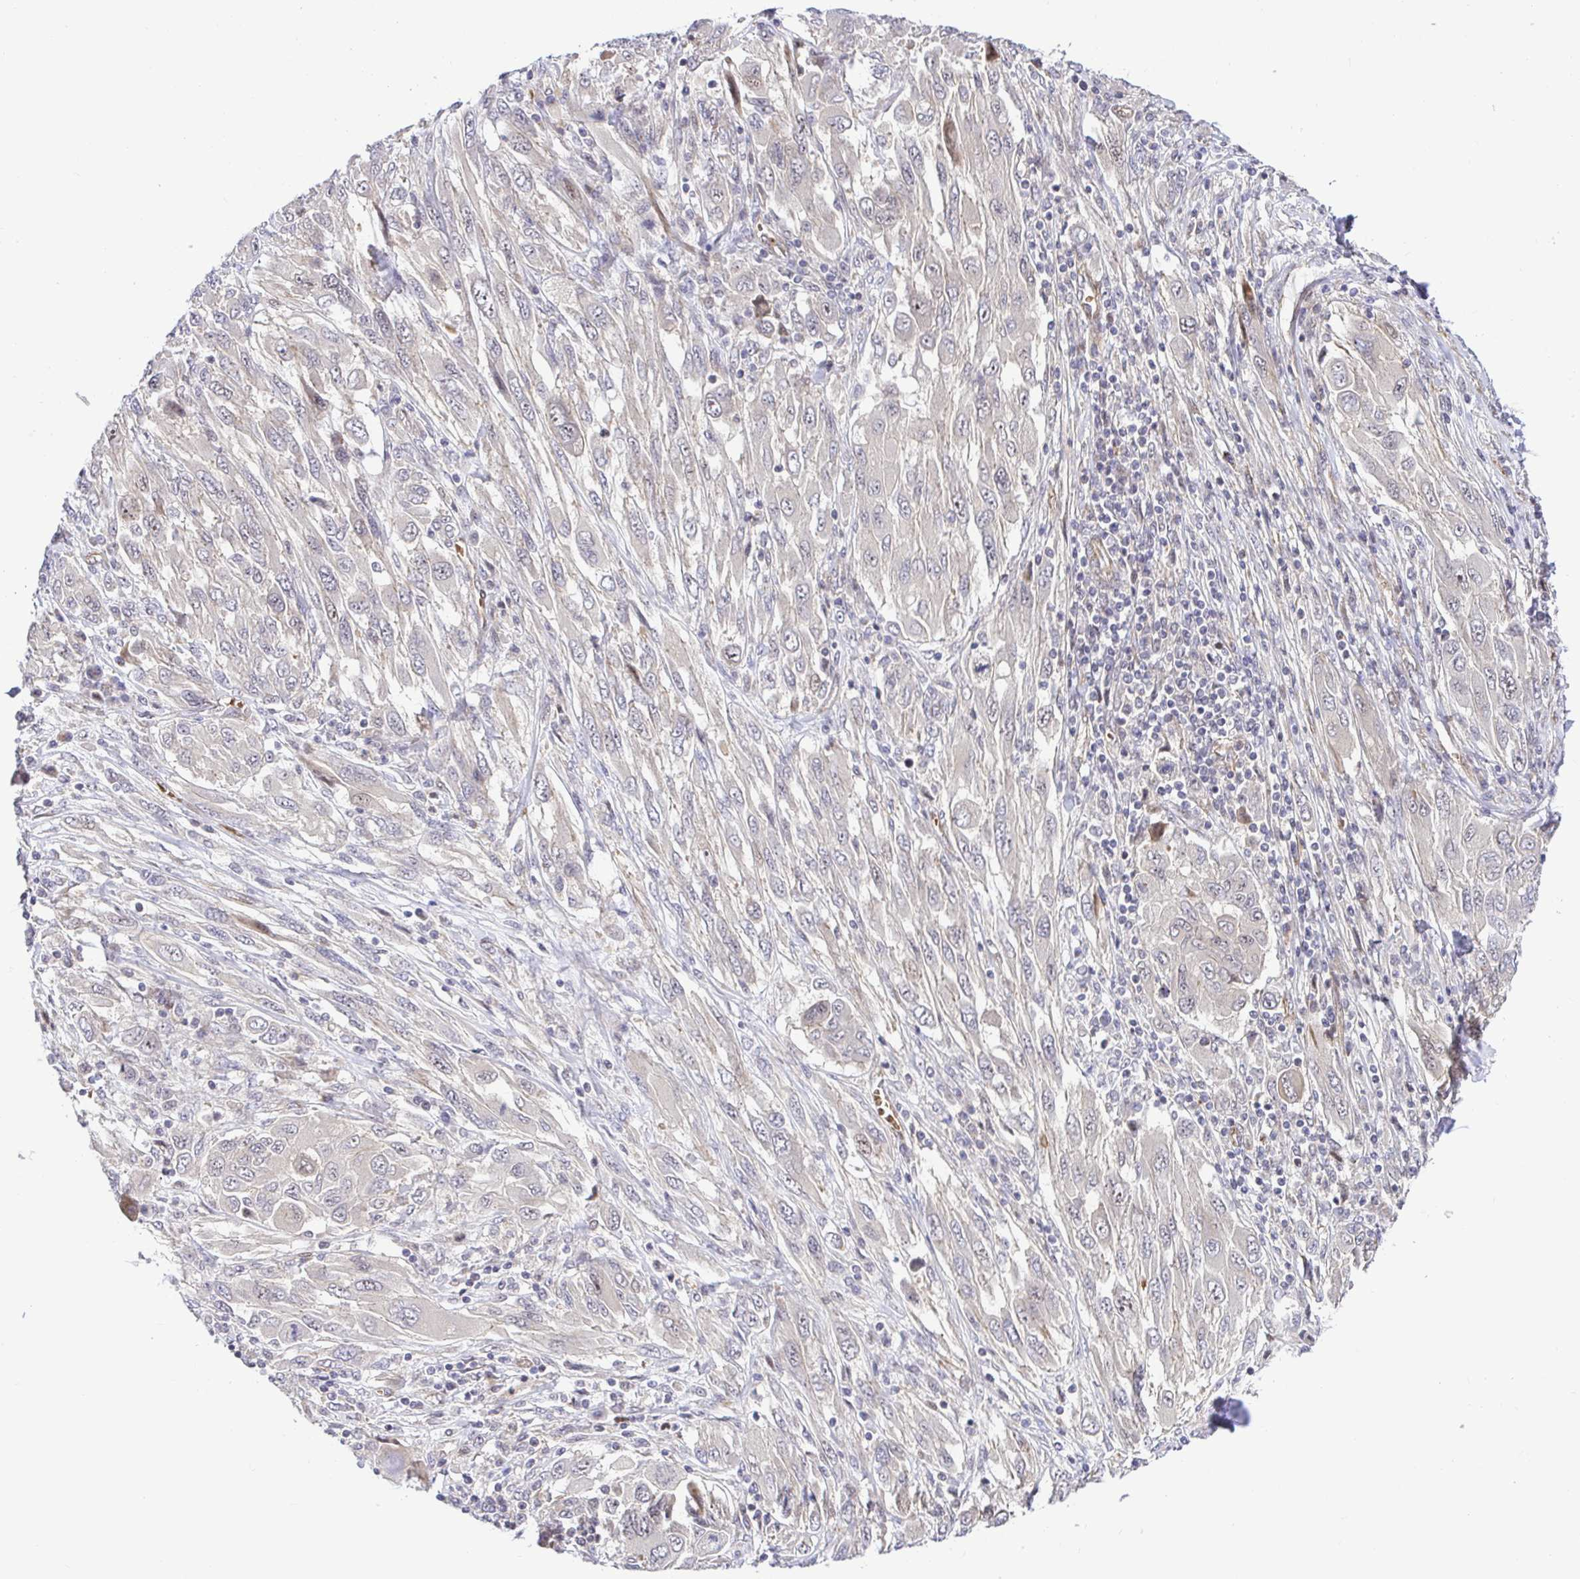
{"staining": {"intensity": "negative", "quantity": "none", "location": "none"}, "tissue": "melanoma", "cell_type": "Tumor cells", "image_type": "cancer", "snomed": [{"axis": "morphology", "description": "Malignant melanoma, NOS"}, {"axis": "topography", "description": "Skin"}], "caption": "Histopathology image shows no significant protein positivity in tumor cells of melanoma.", "gene": "TRIM55", "patient": {"sex": "female", "age": 91}}